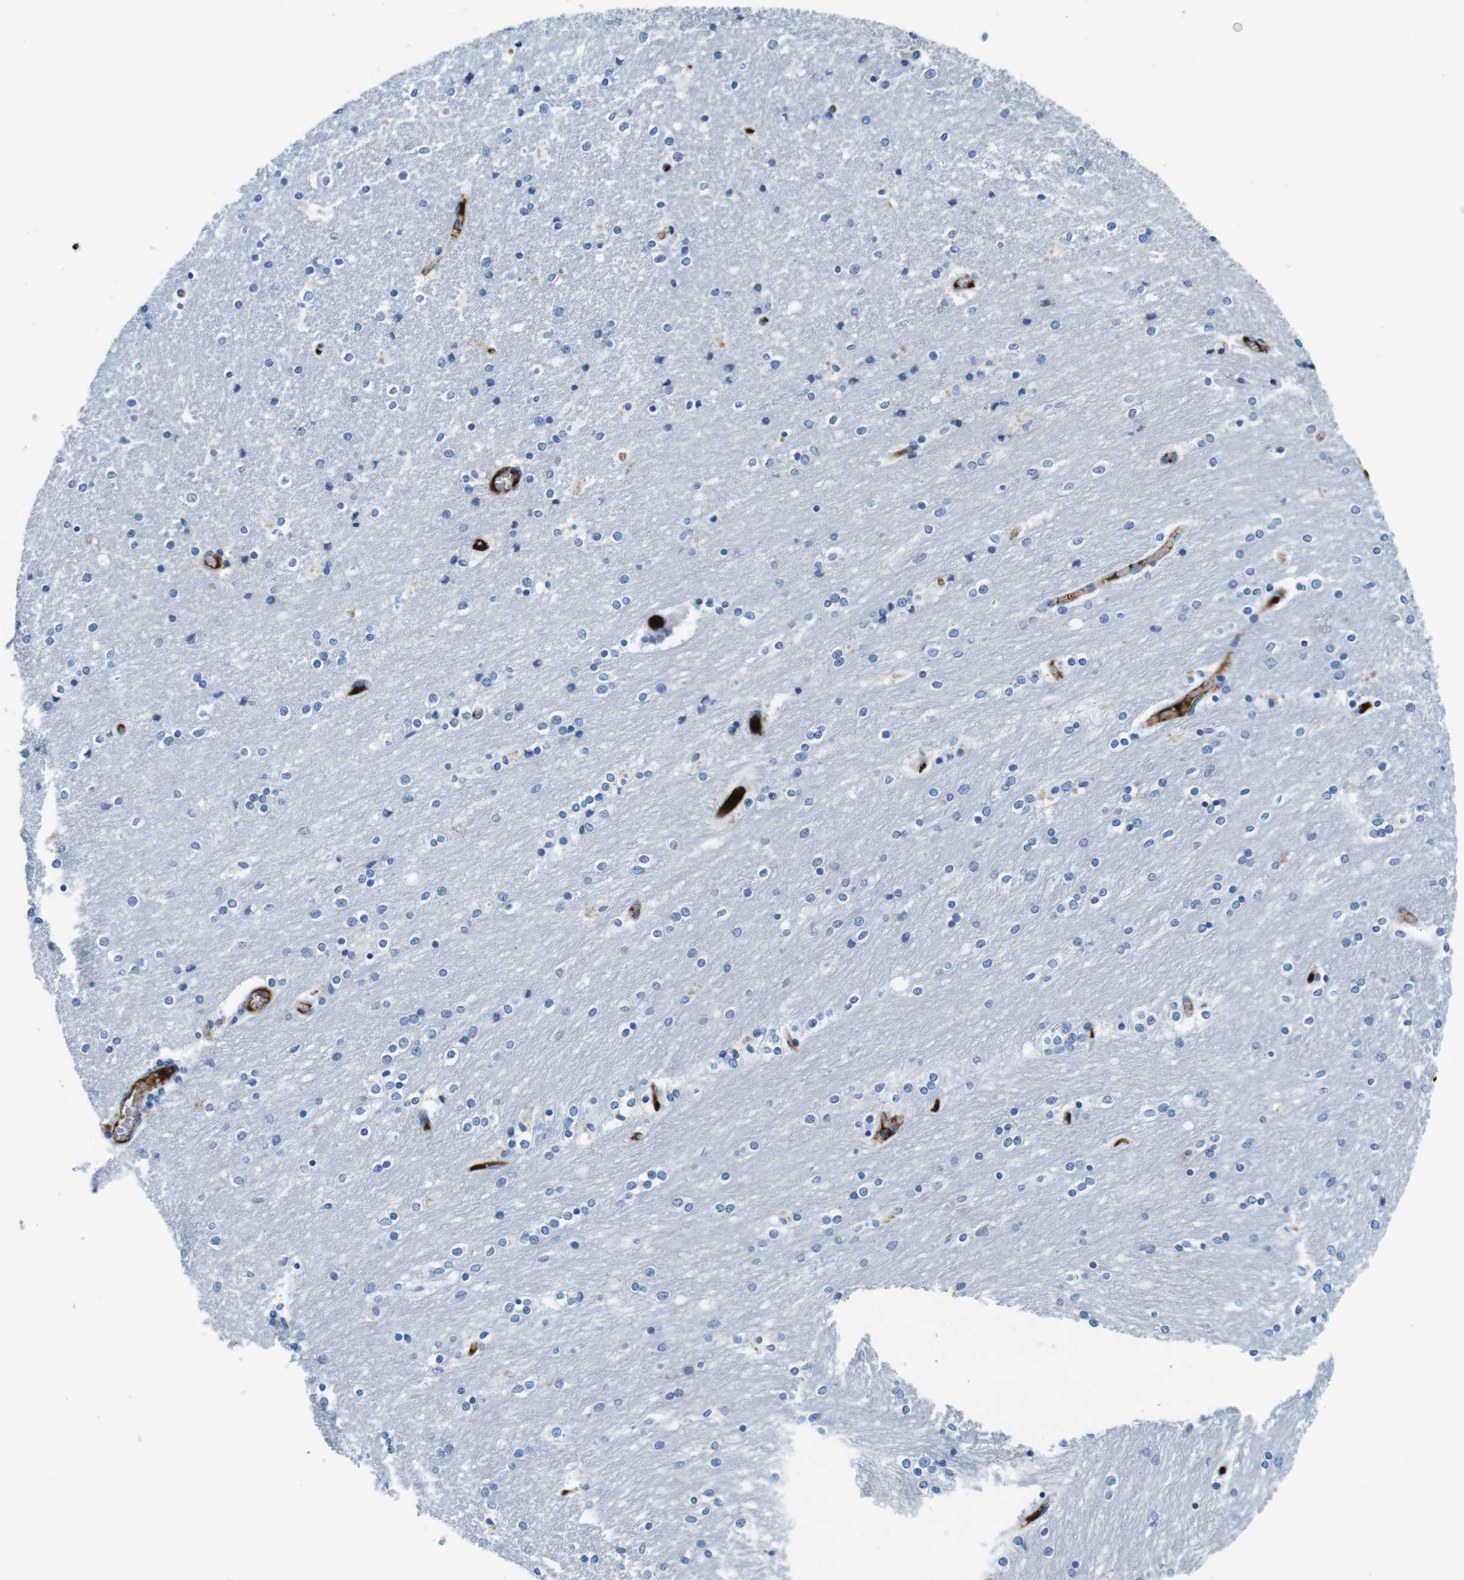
{"staining": {"intensity": "weak", "quantity": "<25%", "location": "cytoplasmic/membranous"}, "tissue": "caudate", "cell_type": "Glial cells", "image_type": "normal", "snomed": [{"axis": "morphology", "description": "Normal tissue, NOS"}, {"axis": "topography", "description": "Lateral ventricle wall"}], "caption": "The immunohistochemistry (IHC) photomicrograph has no significant staining in glial cells of caudate. (DAB IHC visualized using brightfield microscopy, high magnification).", "gene": "IGHD", "patient": {"sex": "female", "age": 54}}